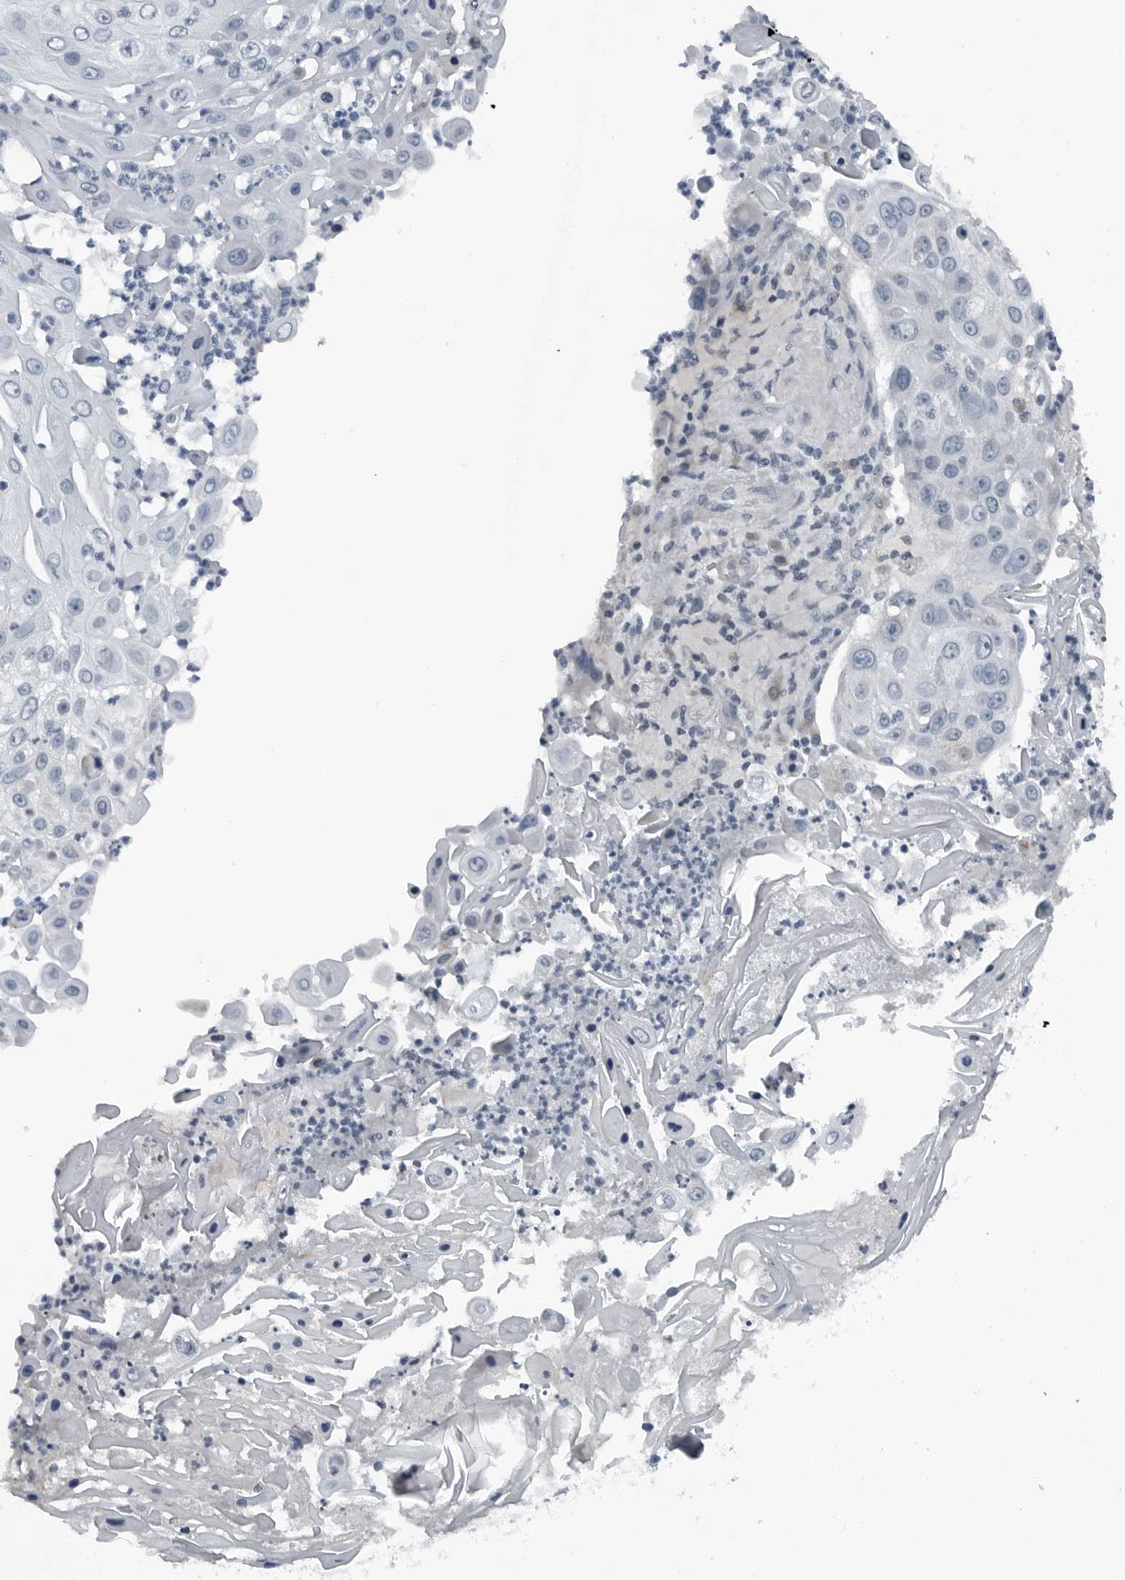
{"staining": {"intensity": "negative", "quantity": "none", "location": "none"}, "tissue": "skin cancer", "cell_type": "Tumor cells", "image_type": "cancer", "snomed": [{"axis": "morphology", "description": "Squamous cell carcinoma, NOS"}, {"axis": "topography", "description": "Skin"}], "caption": "Protein analysis of skin squamous cell carcinoma shows no significant positivity in tumor cells. The staining is performed using DAB (3,3'-diaminobenzidine) brown chromogen with nuclei counter-stained in using hematoxylin.", "gene": "GAK", "patient": {"sex": "female", "age": 44}}